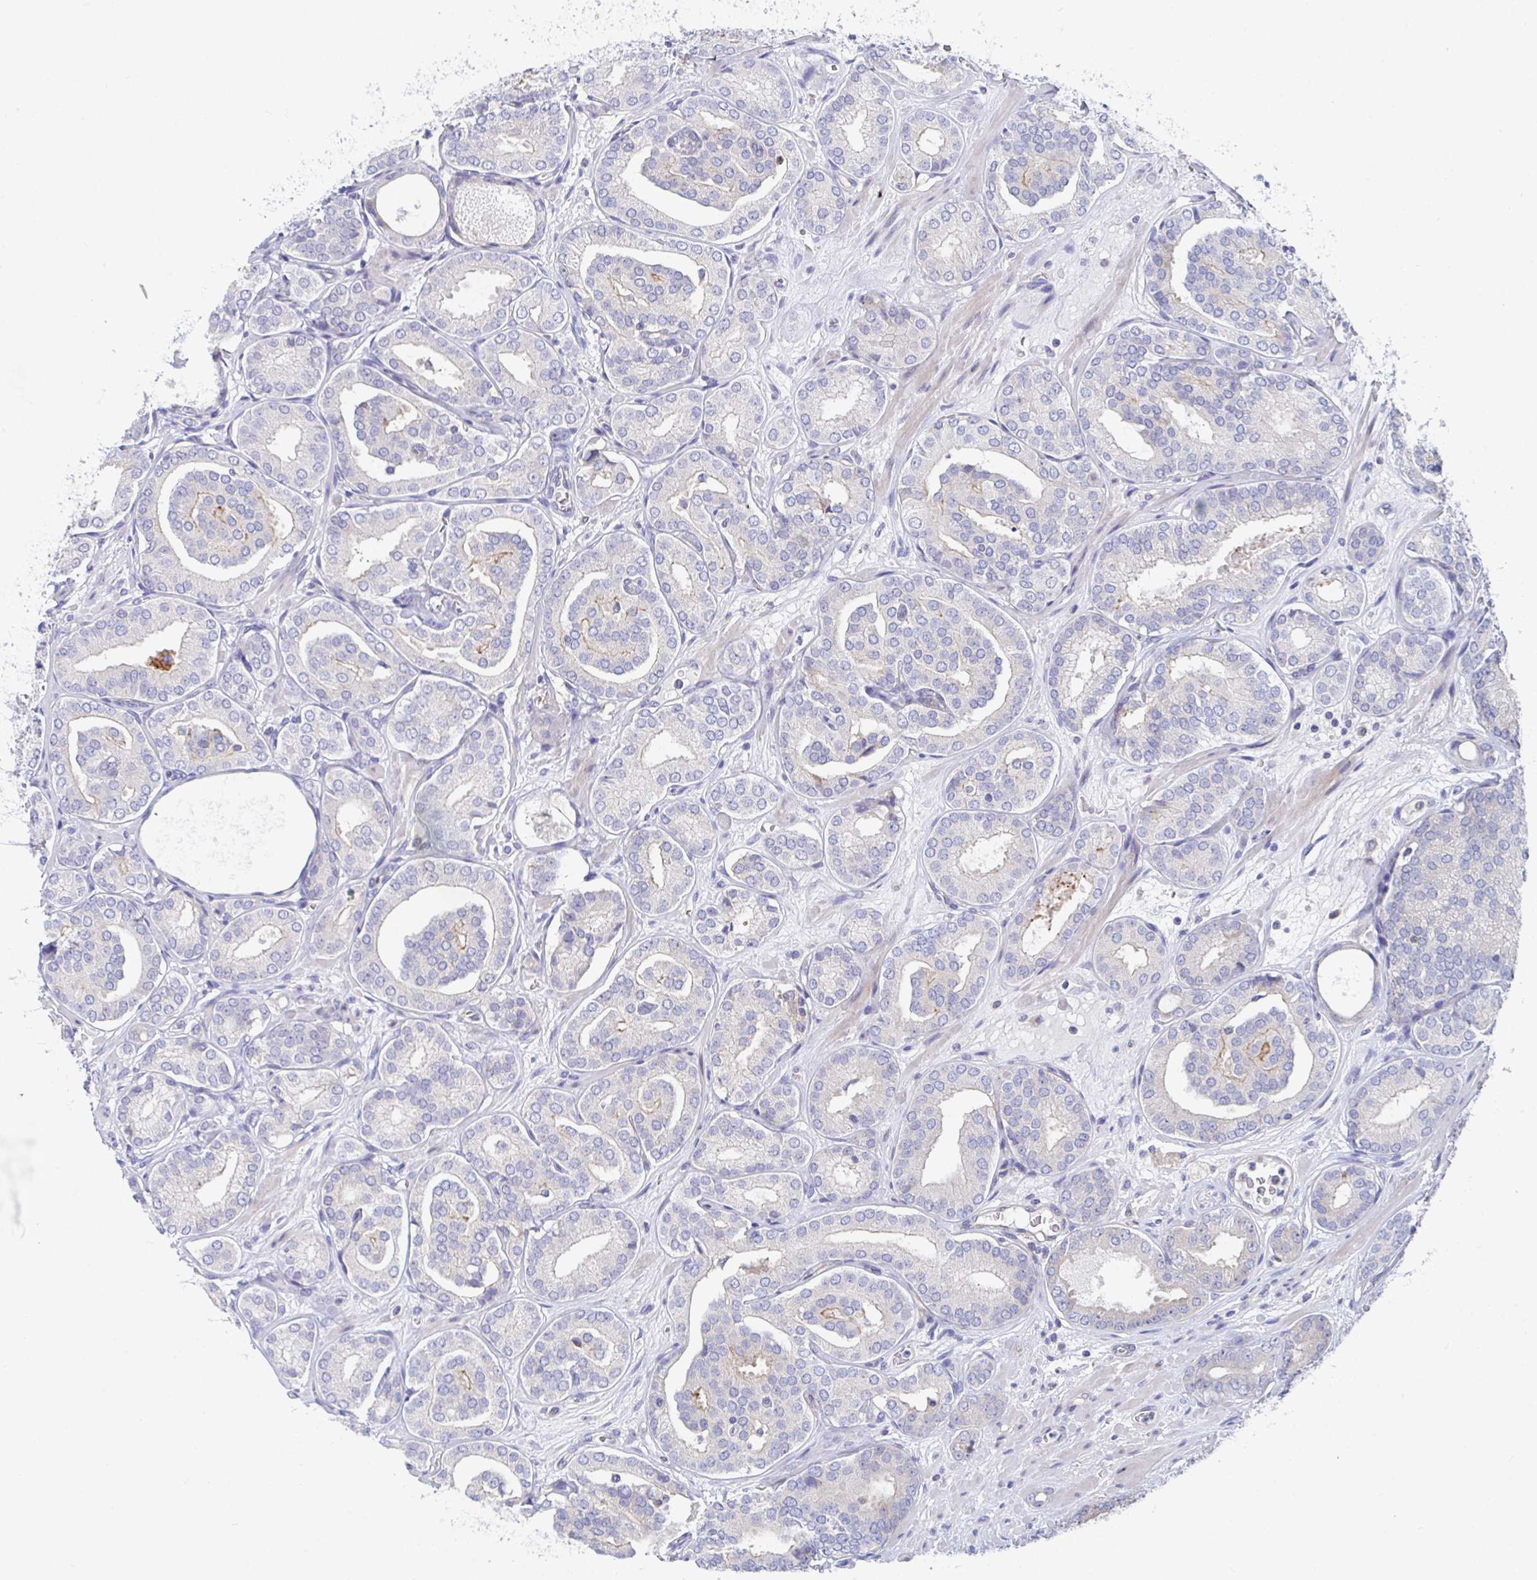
{"staining": {"intensity": "negative", "quantity": "none", "location": "none"}, "tissue": "prostate cancer", "cell_type": "Tumor cells", "image_type": "cancer", "snomed": [{"axis": "morphology", "description": "Adenocarcinoma, High grade"}, {"axis": "topography", "description": "Prostate"}], "caption": "The histopathology image exhibits no staining of tumor cells in prostate adenocarcinoma (high-grade).", "gene": "P2RX3", "patient": {"sex": "male", "age": 66}}